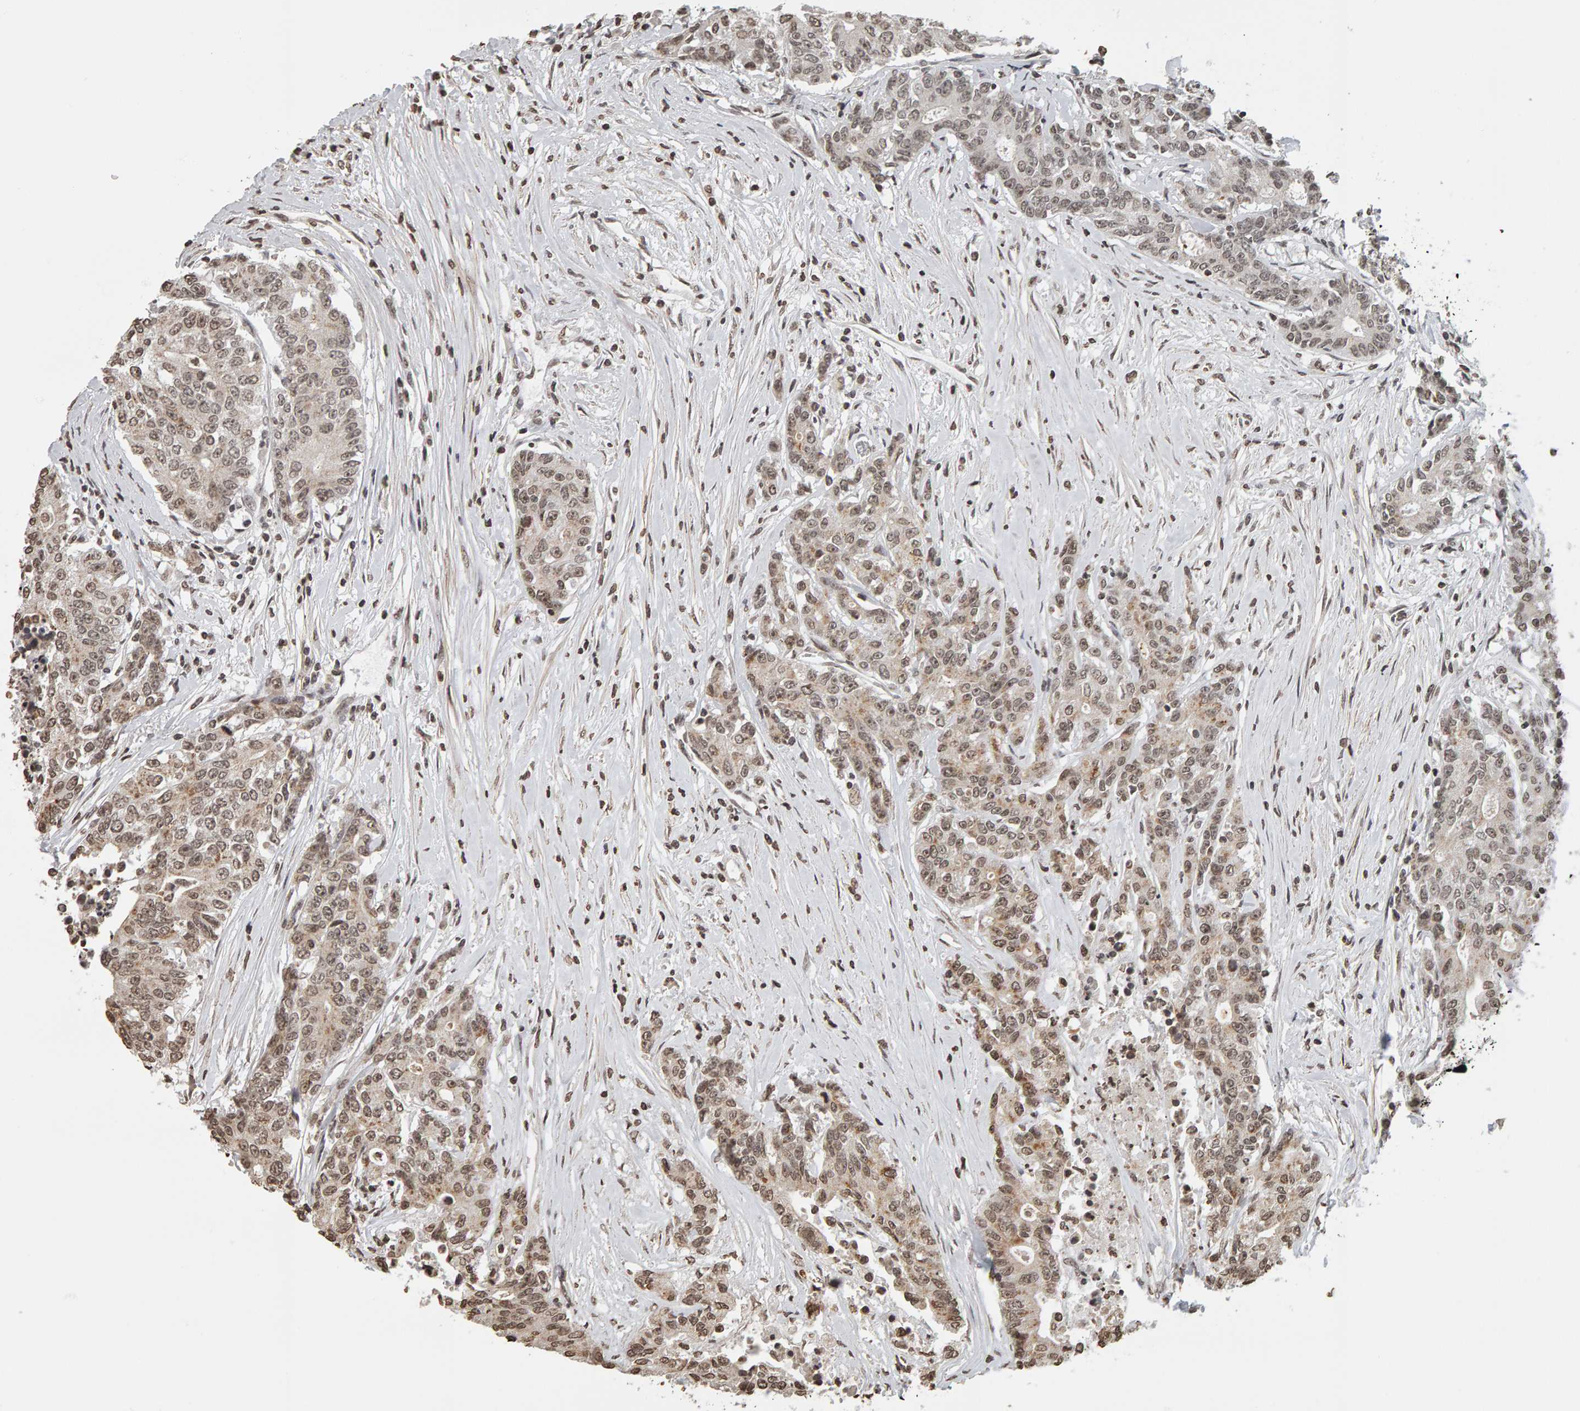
{"staining": {"intensity": "moderate", "quantity": ">75%", "location": "nuclear"}, "tissue": "colorectal cancer", "cell_type": "Tumor cells", "image_type": "cancer", "snomed": [{"axis": "morphology", "description": "Adenocarcinoma, NOS"}, {"axis": "topography", "description": "Colon"}], "caption": "Protein expression analysis of human adenocarcinoma (colorectal) reveals moderate nuclear expression in approximately >75% of tumor cells. The staining was performed using DAB (3,3'-diaminobenzidine) to visualize the protein expression in brown, while the nuclei were stained in blue with hematoxylin (Magnification: 20x).", "gene": "AFF4", "patient": {"sex": "female", "age": 77}}